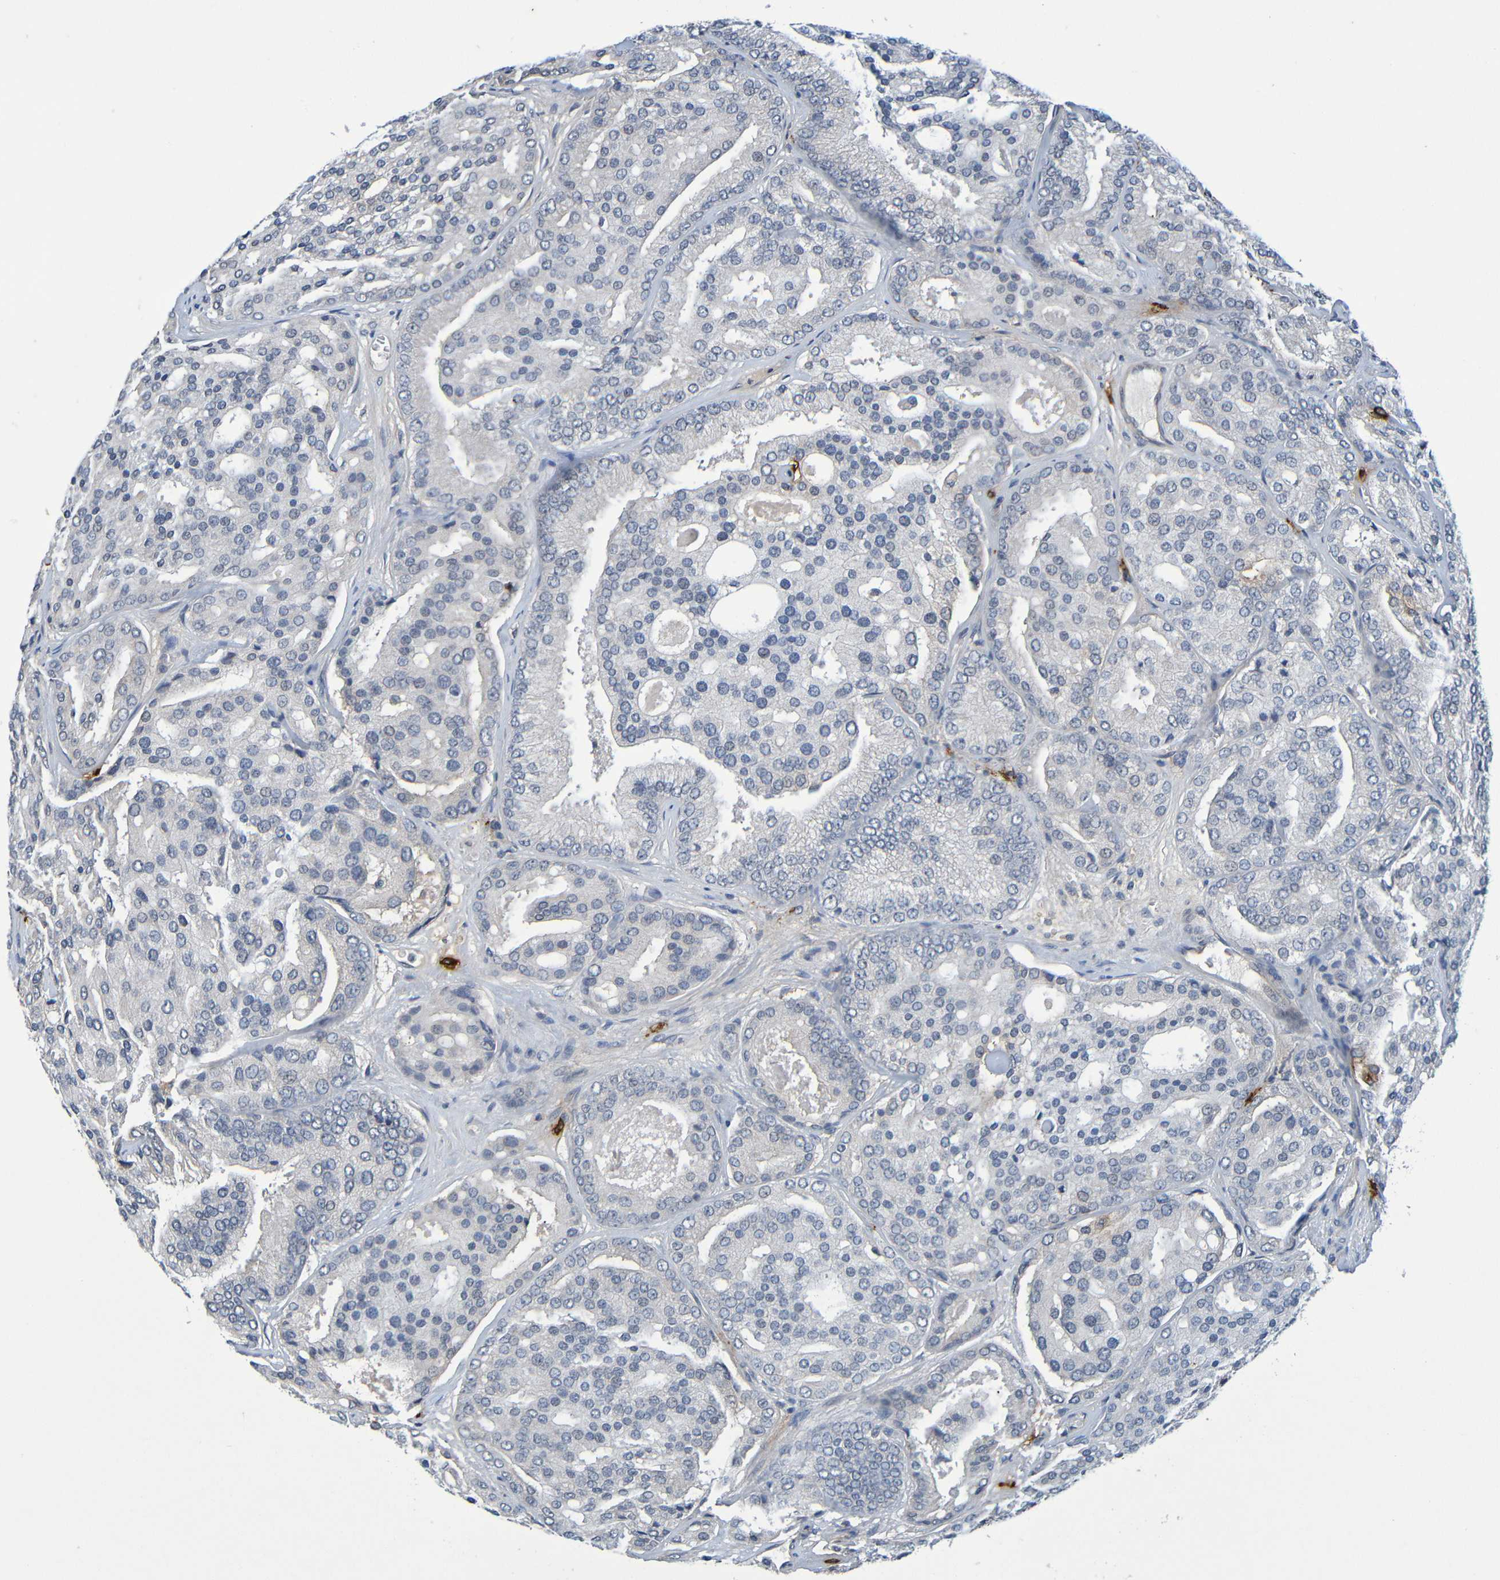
{"staining": {"intensity": "negative", "quantity": "none", "location": "none"}, "tissue": "prostate cancer", "cell_type": "Tumor cells", "image_type": "cancer", "snomed": [{"axis": "morphology", "description": "Adenocarcinoma, High grade"}, {"axis": "topography", "description": "Prostate"}], "caption": "Photomicrograph shows no significant protein staining in tumor cells of prostate adenocarcinoma (high-grade).", "gene": "C3AR1", "patient": {"sex": "male", "age": 64}}